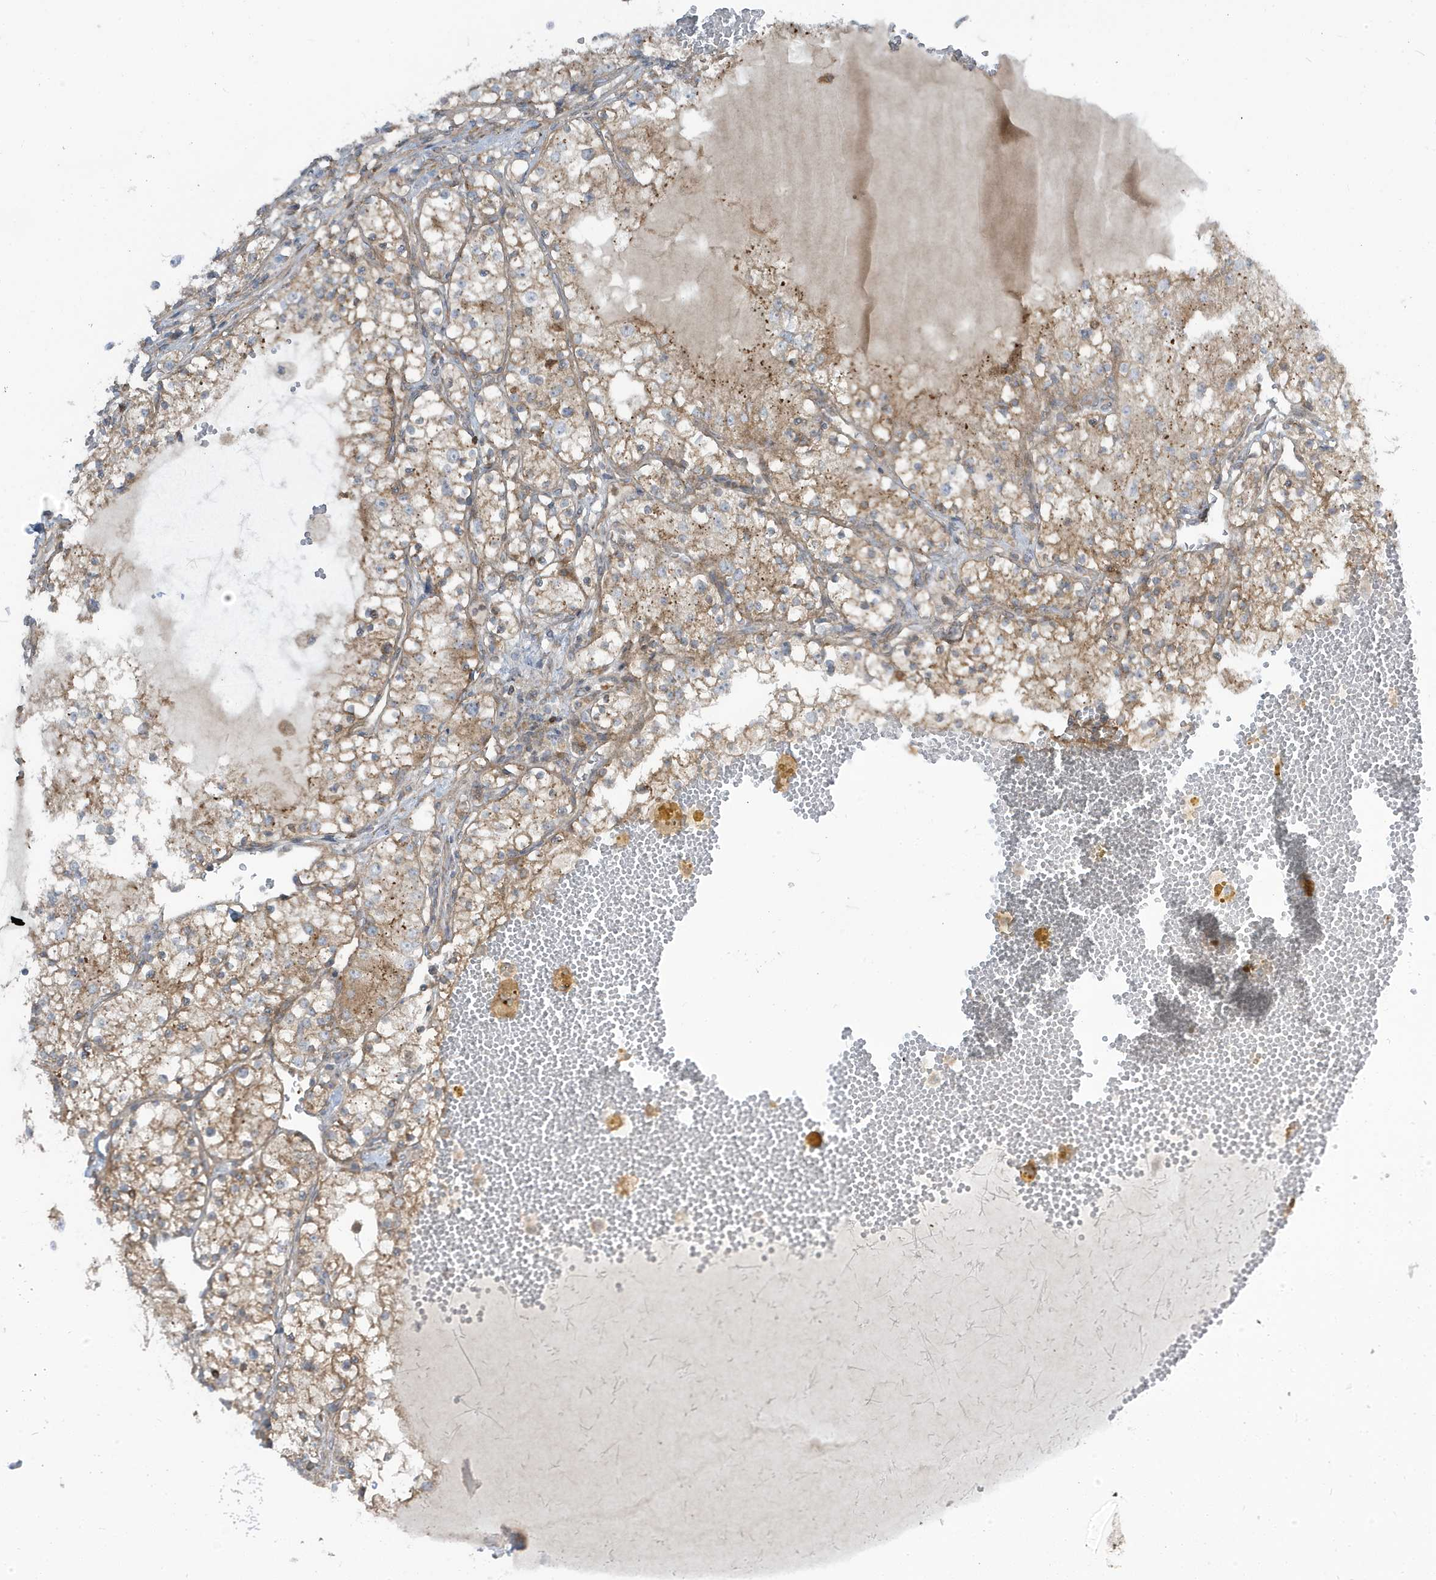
{"staining": {"intensity": "moderate", "quantity": ">75%", "location": "cytoplasmic/membranous"}, "tissue": "renal cancer", "cell_type": "Tumor cells", "image_type": "cancer", "snomed": [{"axis": "morphology", "description": "Normal tissue, NOS"}, {"axis": "morphology", "description": "Adenocarcinoma, NOS"}, {"axis": "topography", "description": "Kidney"}], "caption": "Tumor cells demonstrate medium levels of moderate cytoplasmic/membranous expression in about >75% of cells in renal adenocarcinoma.", "gene": "STAM", "patient": {"sex": "male", "age": 68}}